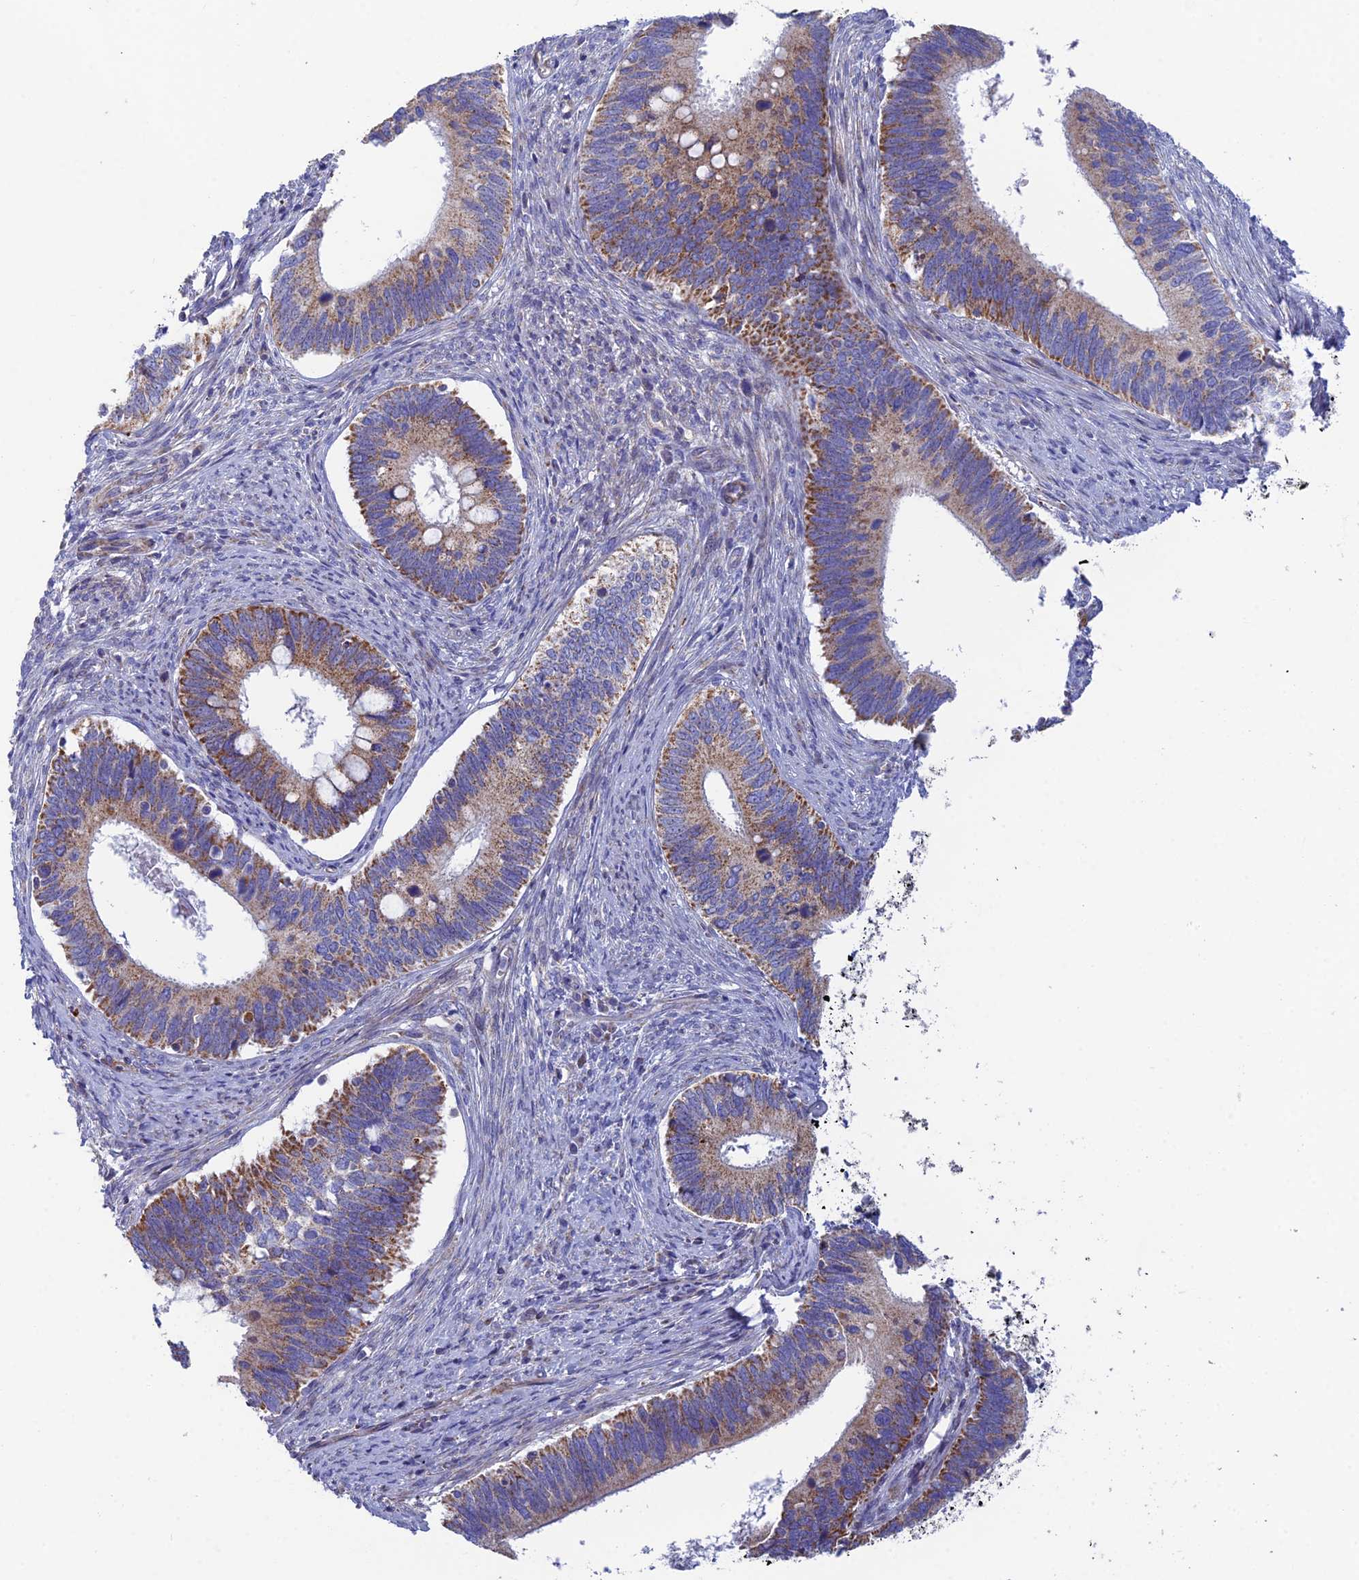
{"staining": {"intensity": "moderate", "quantity": ">75%", "location": "cytoplasmic/membranous"}, "tissue": "cervical cancer", "cell_type": "Tumor cells", "image_type": "cancer", "snomed": [{"axis": "morphology", "description": "Adenocarcinoma, NOS"}, {"axis": "topography", "description": "Cervix"}], "caption": "Cervical cancer (adenocarcinoma) tissue reveals moderate cytoplasmic/membranous staining in about >75% of tumor cells, visualized by immunohistochemistry.", "gene": "CSPG4", "patient": {"sex": "female", "age": 42}}